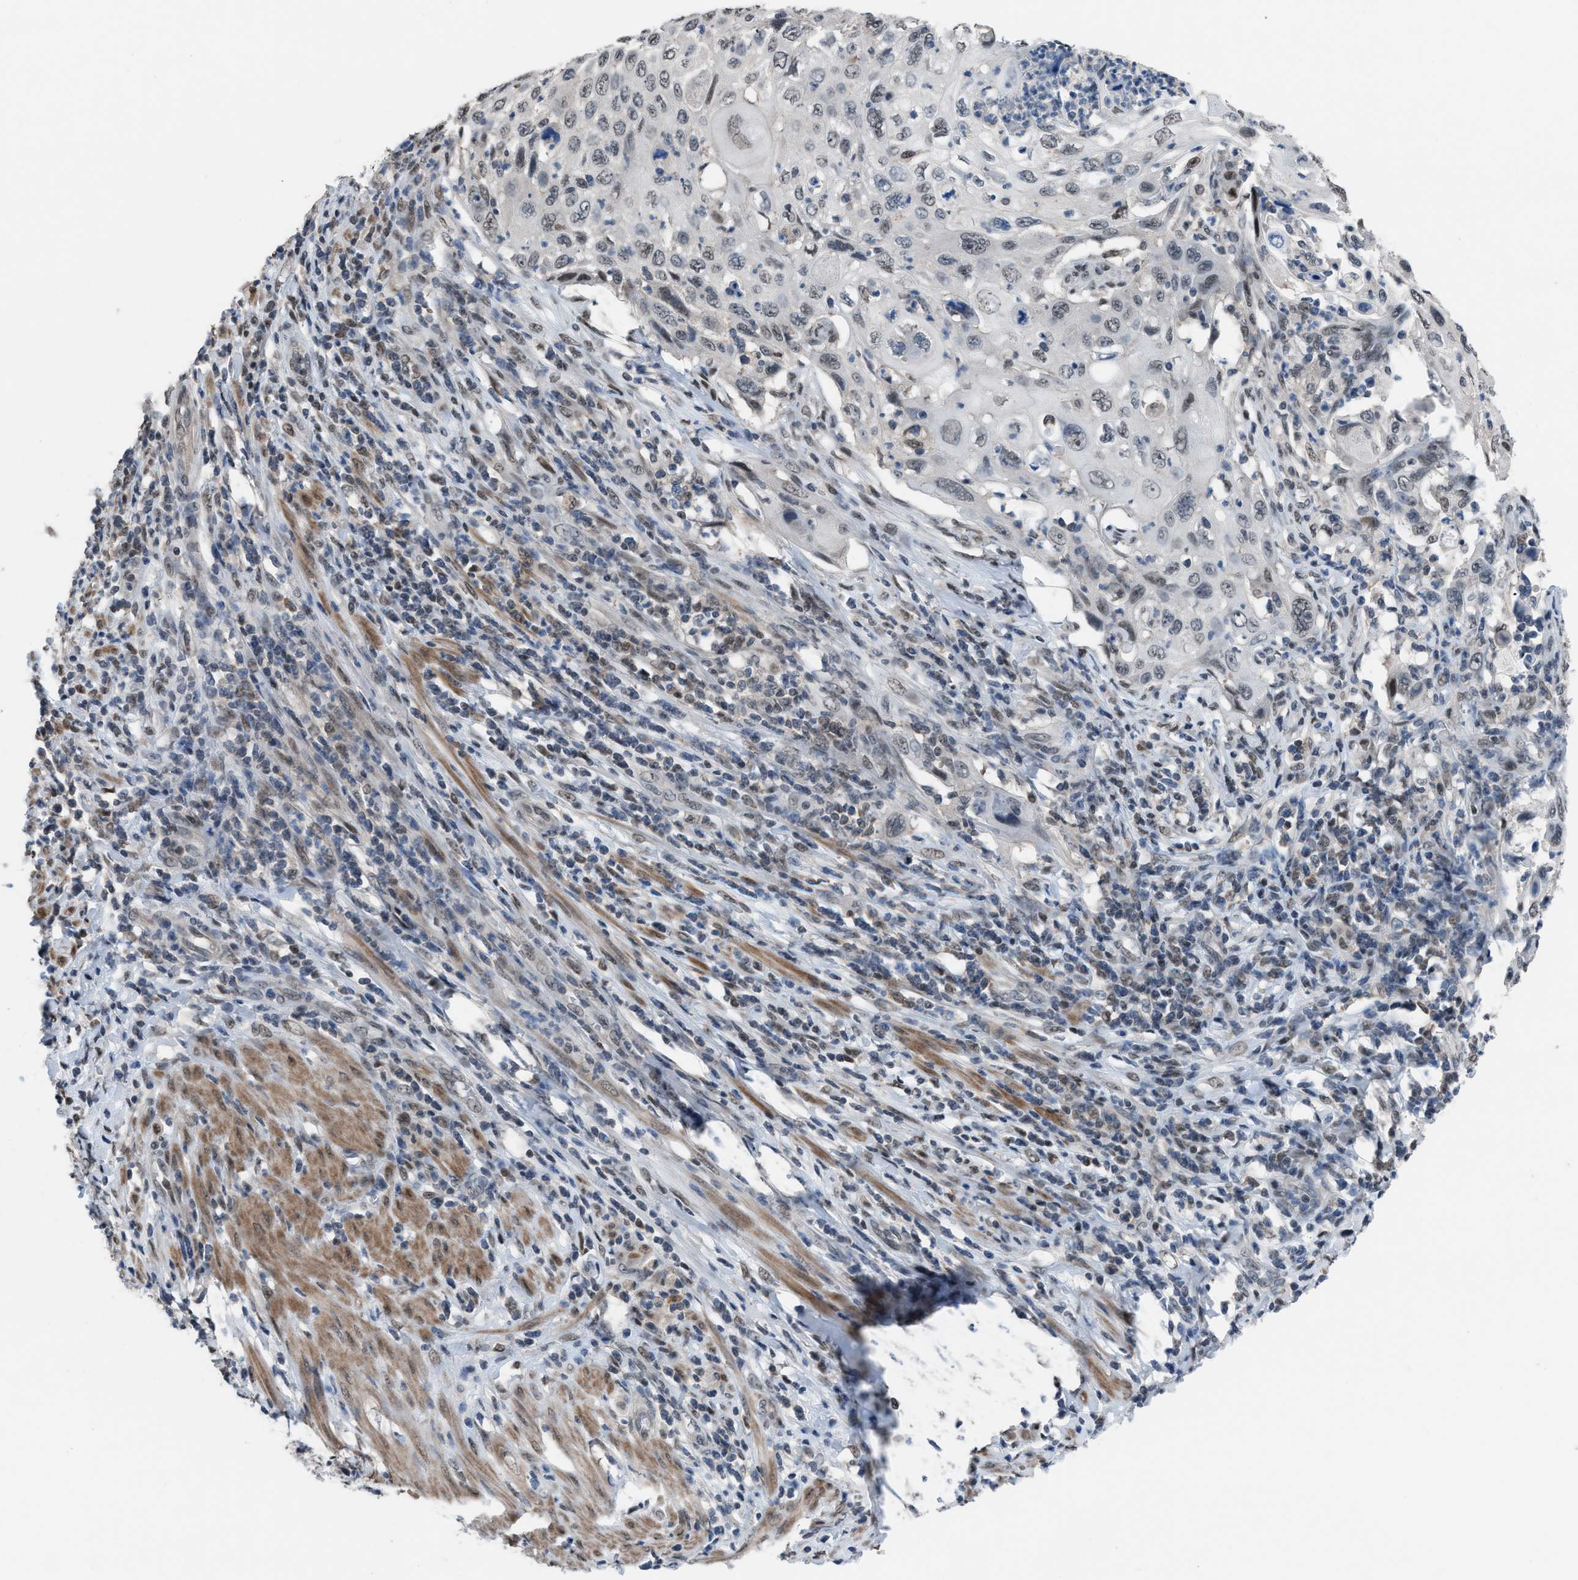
{"staining": {"intensity": "weak", "quantity": "<25%", "location": "nuclear"}, "tissue": "cervical cancer", "cell_type": "Tumor cells", "image_type": "cancer", "snomed": [{"axis": "morphology", "description": "Squamous cell carcinoma, NOS"}, {"axis": "topography", "description": "Cervix"}], "caption": "High magnification brightfield microscopy of squamous cell carcinoma (cervical) stained with DAB (3,3'-diaminobenzidine) (brown) and counterstained with hematoxylin (blue): tumor cells show no significant expression.", "gene": "ZNF276", "patient": {"sex": "female", "age": 70}}